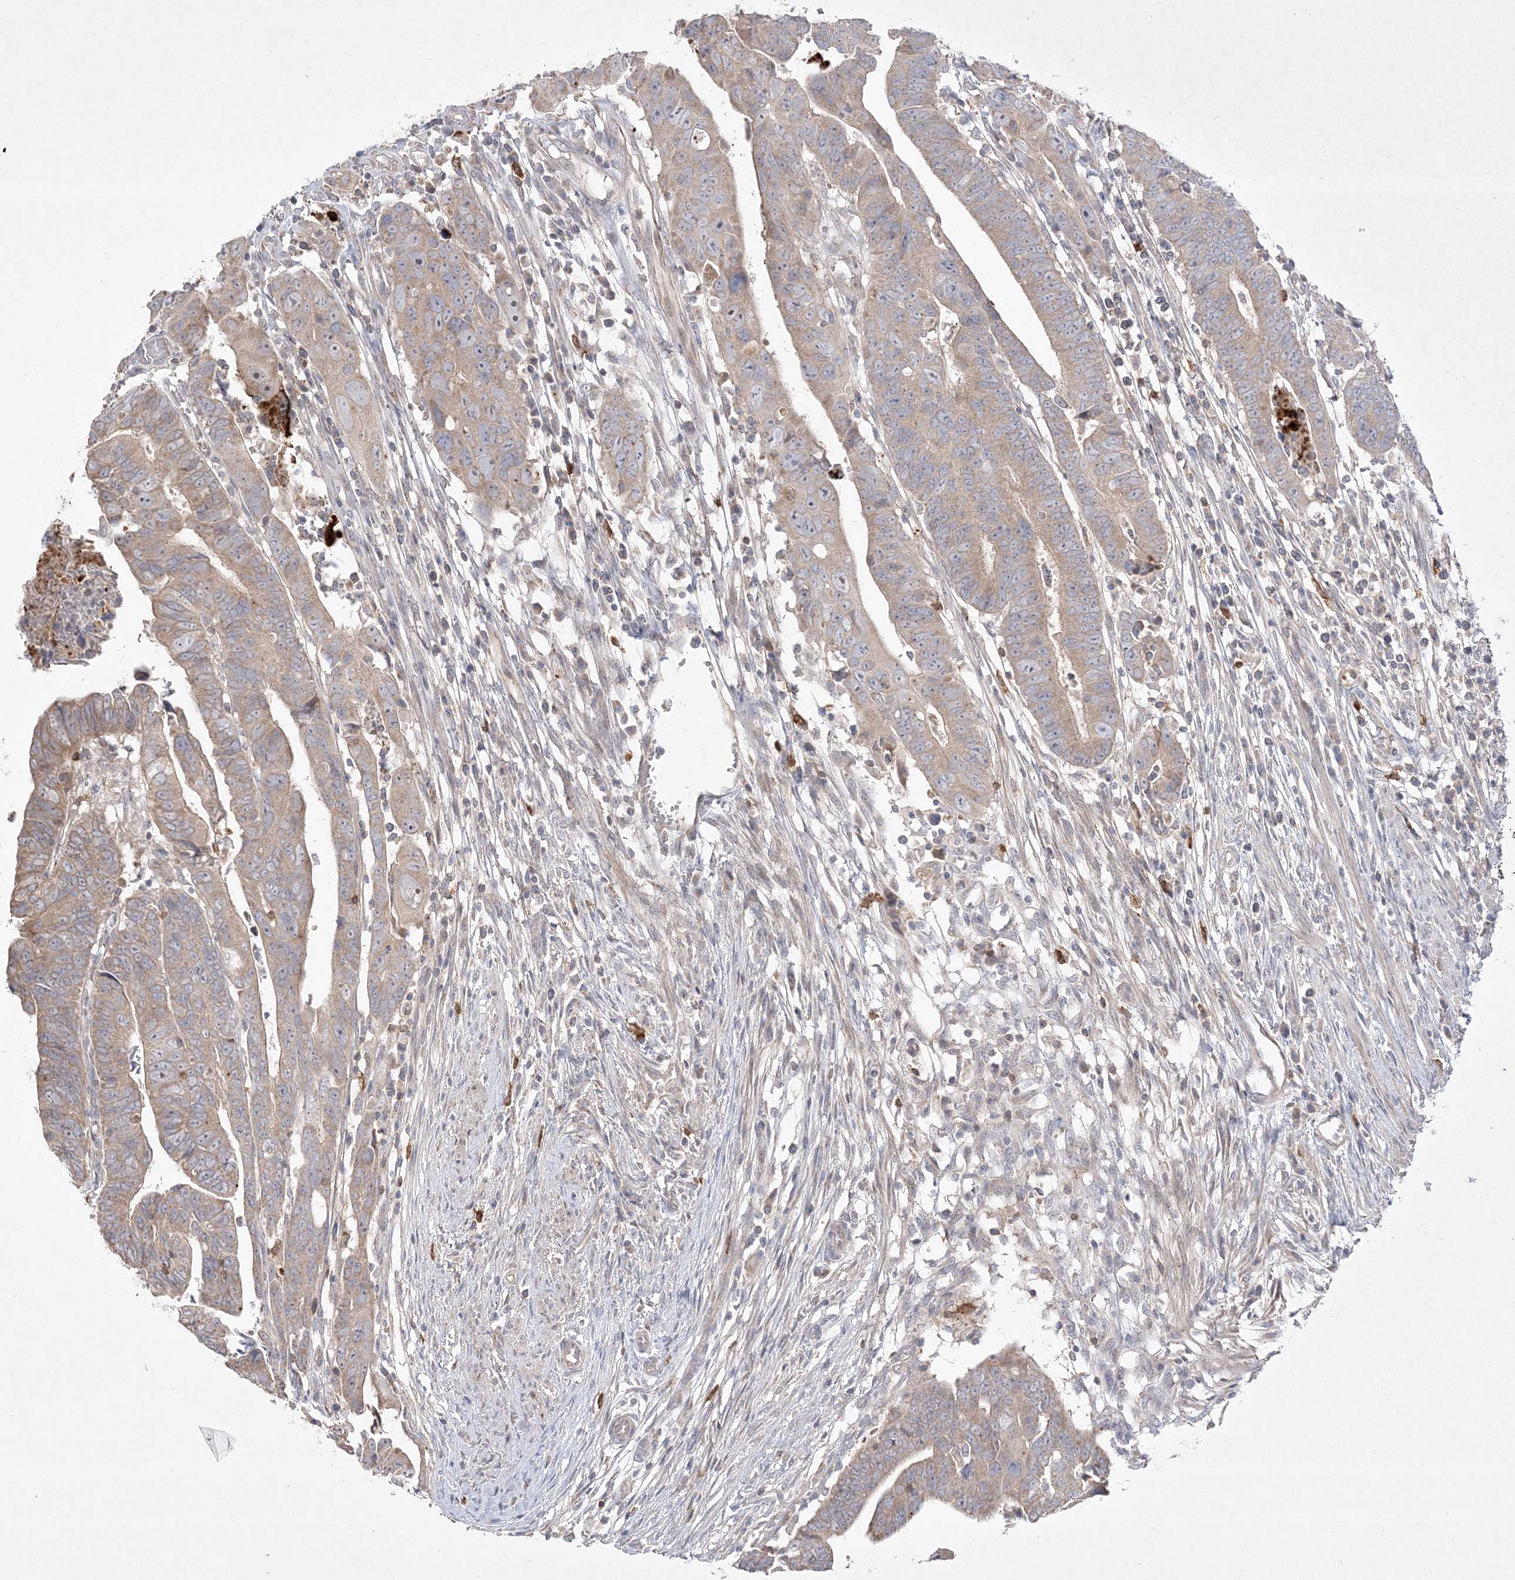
{"staining": {"intensity": "weak", "quantity": ">75%", "location": "cytoplasmic/membranous"}, "tissue": "colorectal cancer", "cell_type": "Tumor cells", "image_type": "cancer", "snomed": [{"axis": "morphology", "description": "Adenocarcinoma, NOS"}, {"axis": "topography", "description": "Rectum"}], "caption": "Immunohistochemical staining of colorectal cancer (adenocarcinoma) exhibits low levels of weak cytoplasmic/membranous protein staining in approximately >75% of tumor cells.", "gene": "CLNK", "patient": {"sex": "female", "age": 65}}